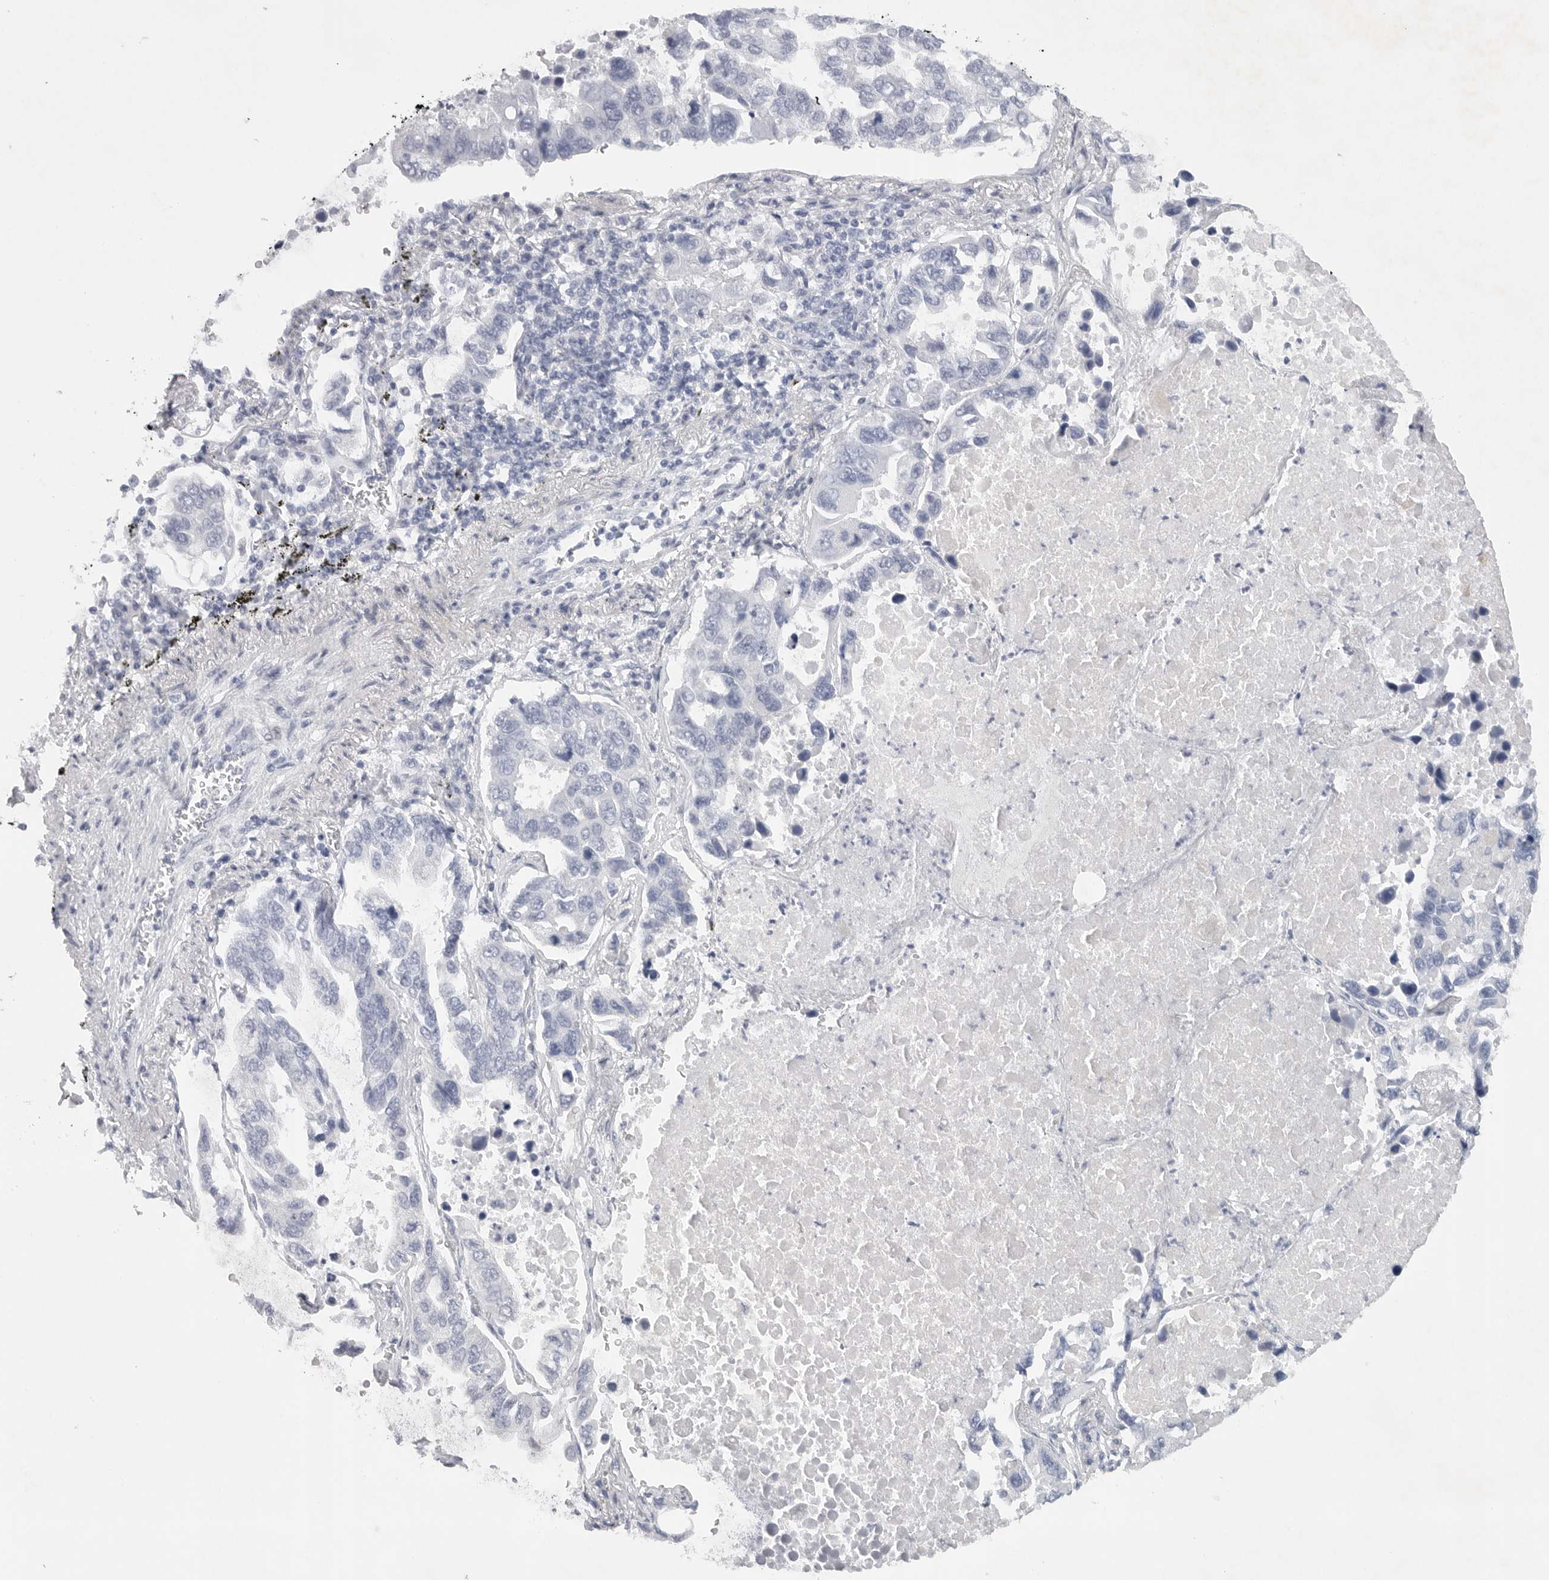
{"staining": {"intensity": "negative", "quantity": "none", "location": "none"}, "tissue": "lung cancer", "cell_type": "Tumor cells", "image_type": "cancer", "snomed": [{"axis": "morphology", "description": "Adenocarcinoma, NOS"}, {"axis": "topography", "description": "Lung"}], "caption": "This is an IHC image of human lung adenocarcinoma. There is no positivity in tumor cells.", "gene": "TNR", "patient": {"sex": "male", "age": 64}}